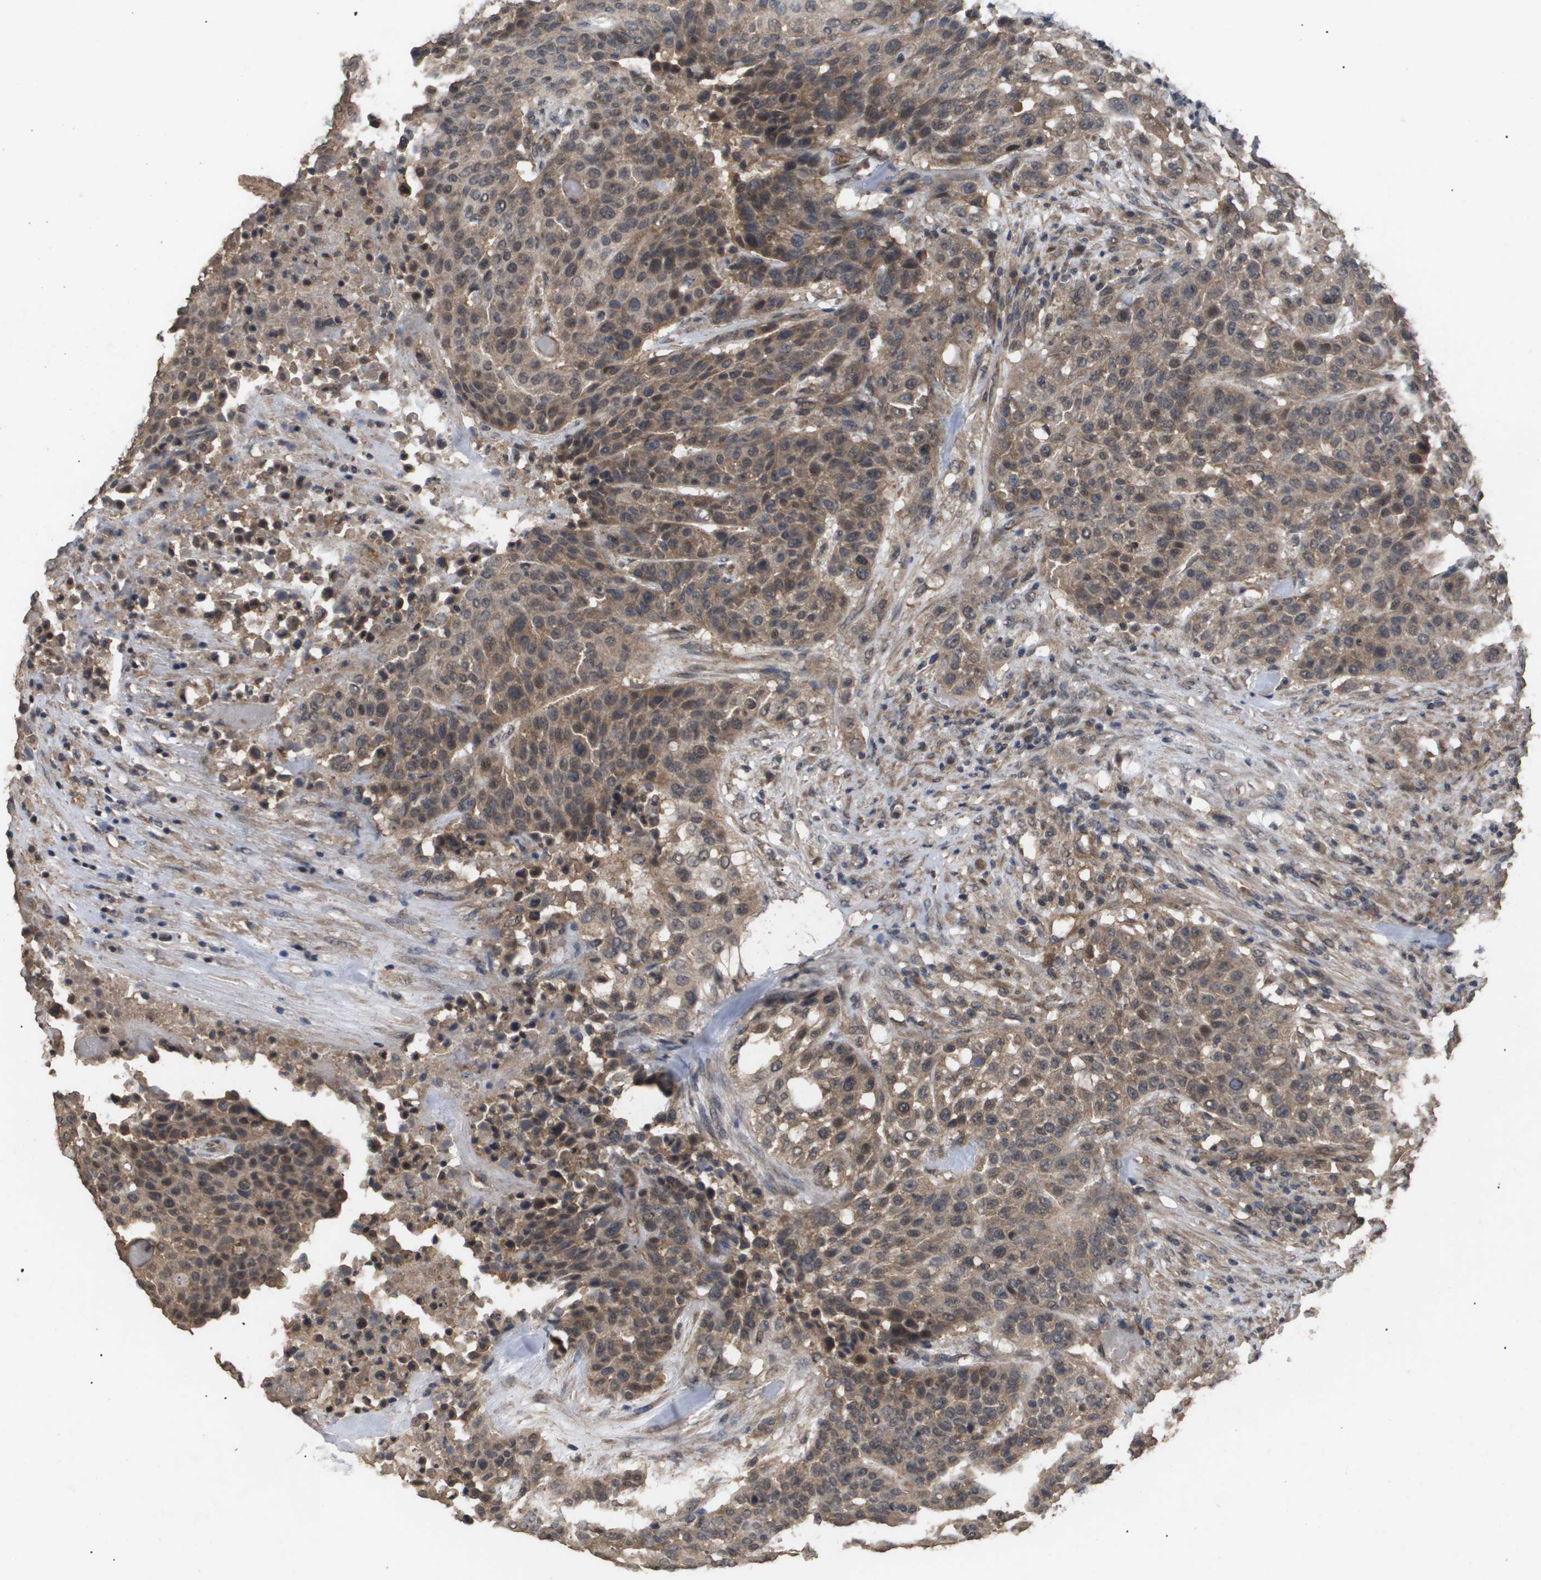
{"staining": {"intensity": "moderate", "quantity": "25%-75%", "location": "cytoplasmic/membranous"}, "tissue": "urothelial cancer", "cell_type": "Tumor cells", "image_type": "cancer", "snomed": [{"axis": "morphology", "description": "Urothelial carcinoma, High grade"}, {"axis": "topography", "description": "Urinary bladder"}], "caption": "Tumor cells show medium levels of moderate cytoplasmic/membranous staining in about 25%-75% of cells in human urothelial cancer.", "gene": "CUL5", "patient": {"sex": "male", "age": 74}}